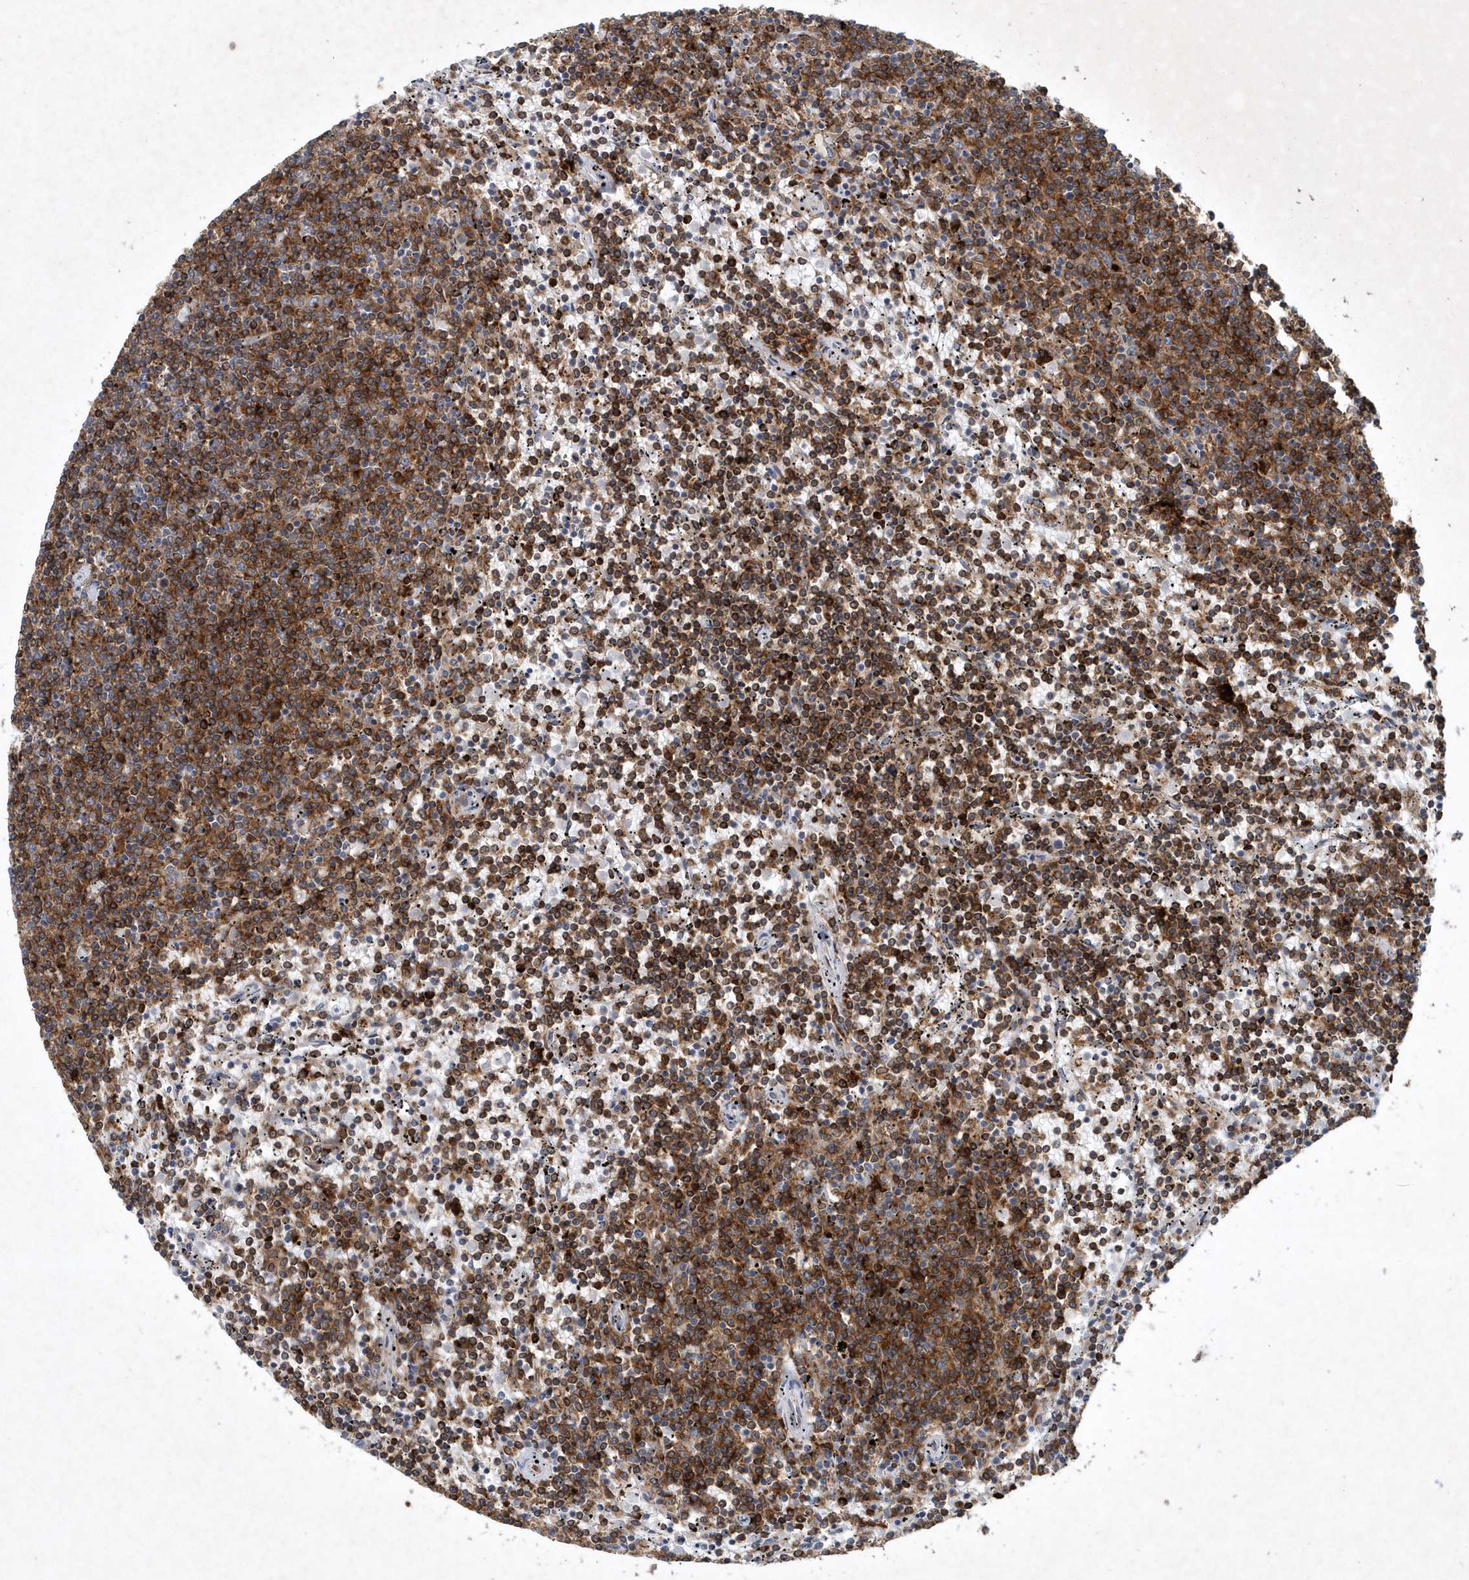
{"staining": {"intensity": "strong", "quantity": ">75%", "location": "cytoplasmic/membranous"}, "tissue": "lymphoma", "cell_type": "Tumor cells", "image_type": "cancer", "snomed": [{"axis": "morphology", "description": "Malignant lymphoma, non-Hodgkin's type, Low grade"}, {"axis": "topography", "description": "Spleen"}], "caption": "Immunohistochemistry (DAB (3,3'-diaminobenzidine)) staining of human lymphoma displays strong cytoplasmic/membranous protein positivity in approximately >75% of tumor cells.", "gene": "P2RY10", "patient": {"sex": "female", "age": 50}}